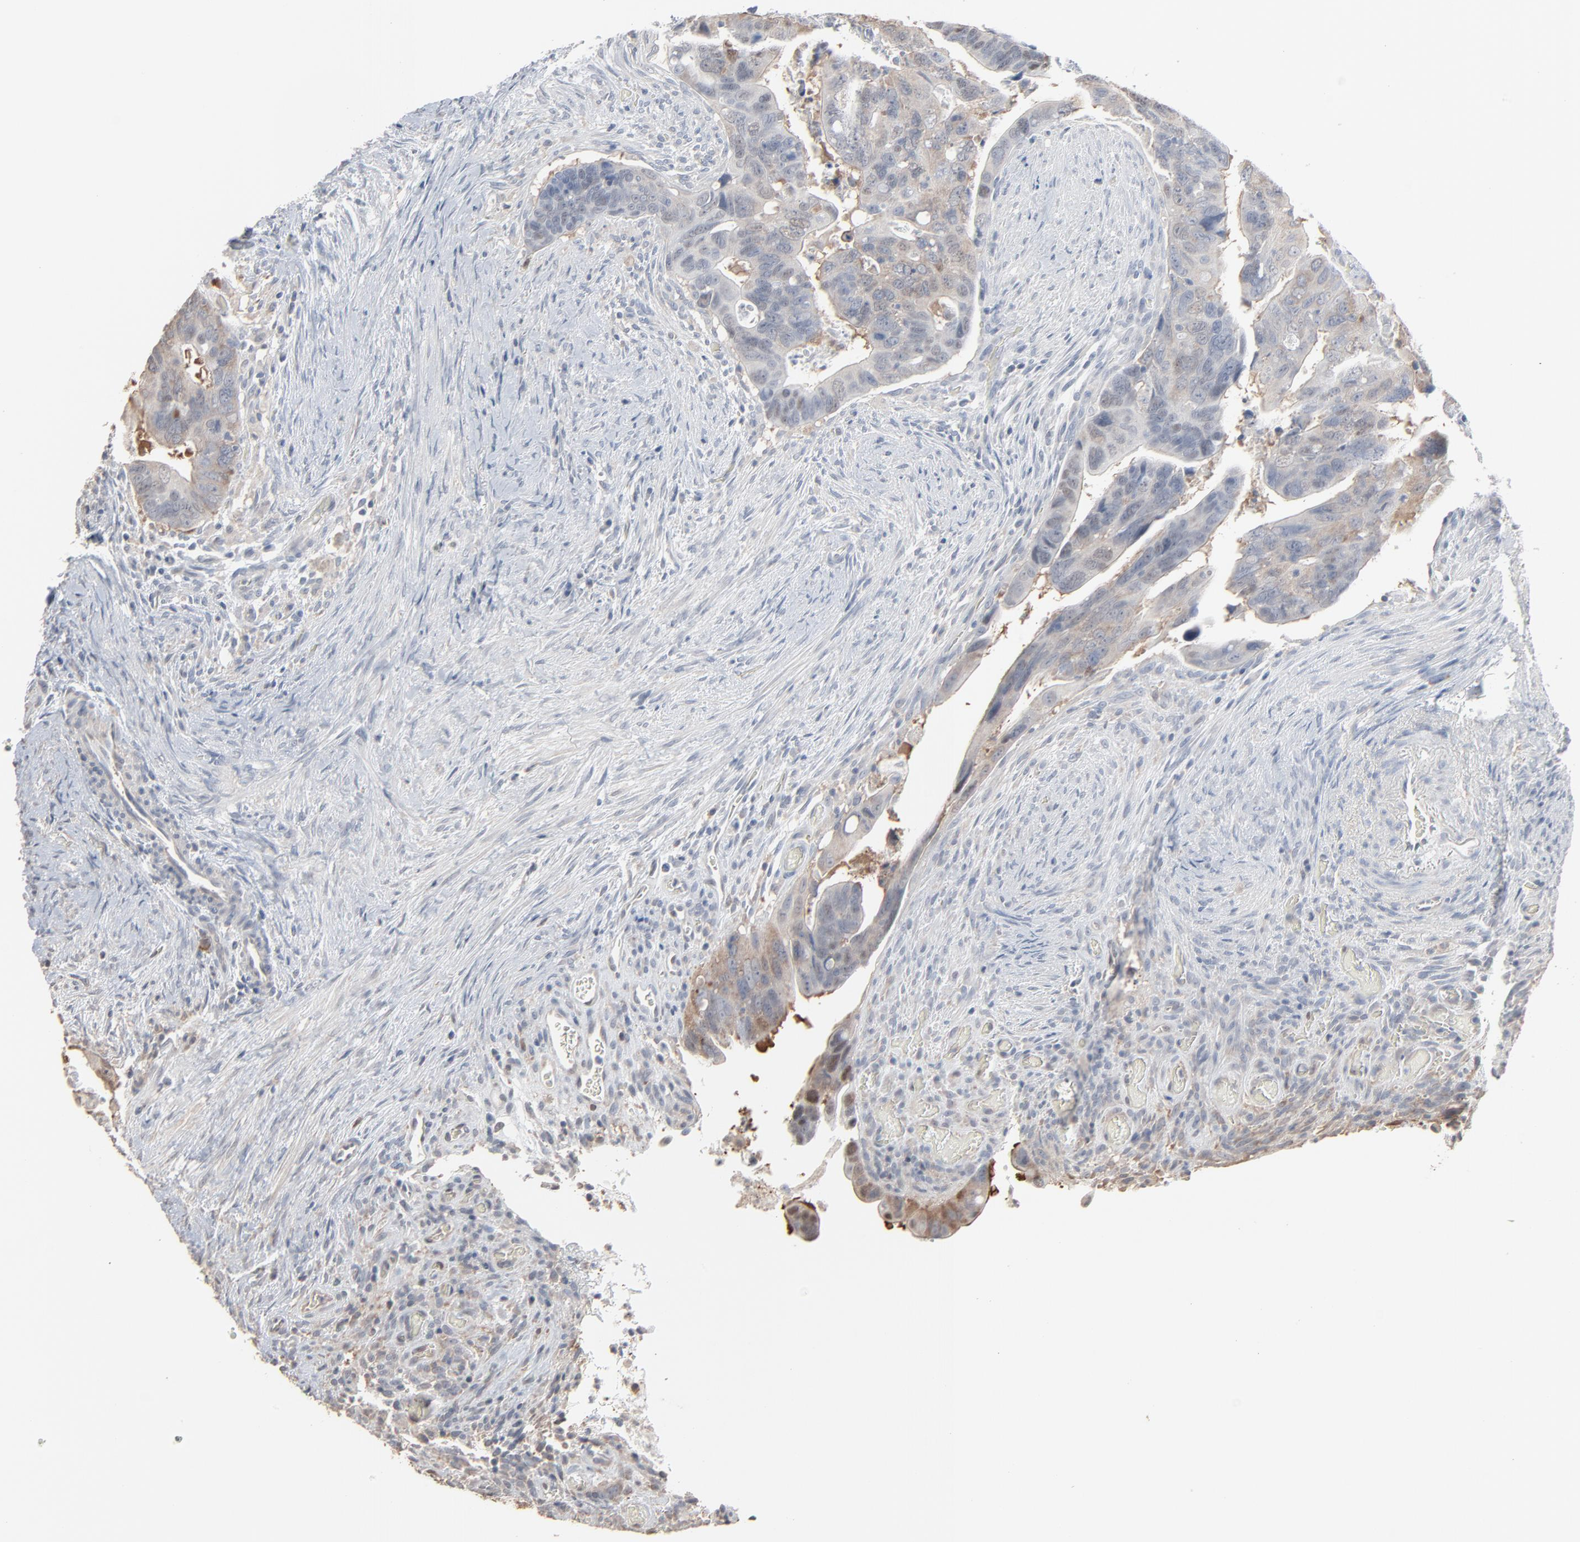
{"staining": {"intensity": "weak", "quantity": "<25%", "location": "cytoplasmic/membranous"}, "tissue": "colorectal cancer", "cell_type": "Tumor cells", "image_type": "cancer", "snomed": [{"axis": "morphology", "description": "Adenocarcinoma, NOS"}, {"axis": "topography", "description": "Rectum"}], "caption": "An image of colorectal cancer (adenocarcinoma) stained for a protein displays no brown staining in tumor cells. The staining is performed using DAB brown chromogen with nuclei counter-stained in using hematoxylin.", "gene": "CCT5", "patient": {"sex": "male", "age": 53}}